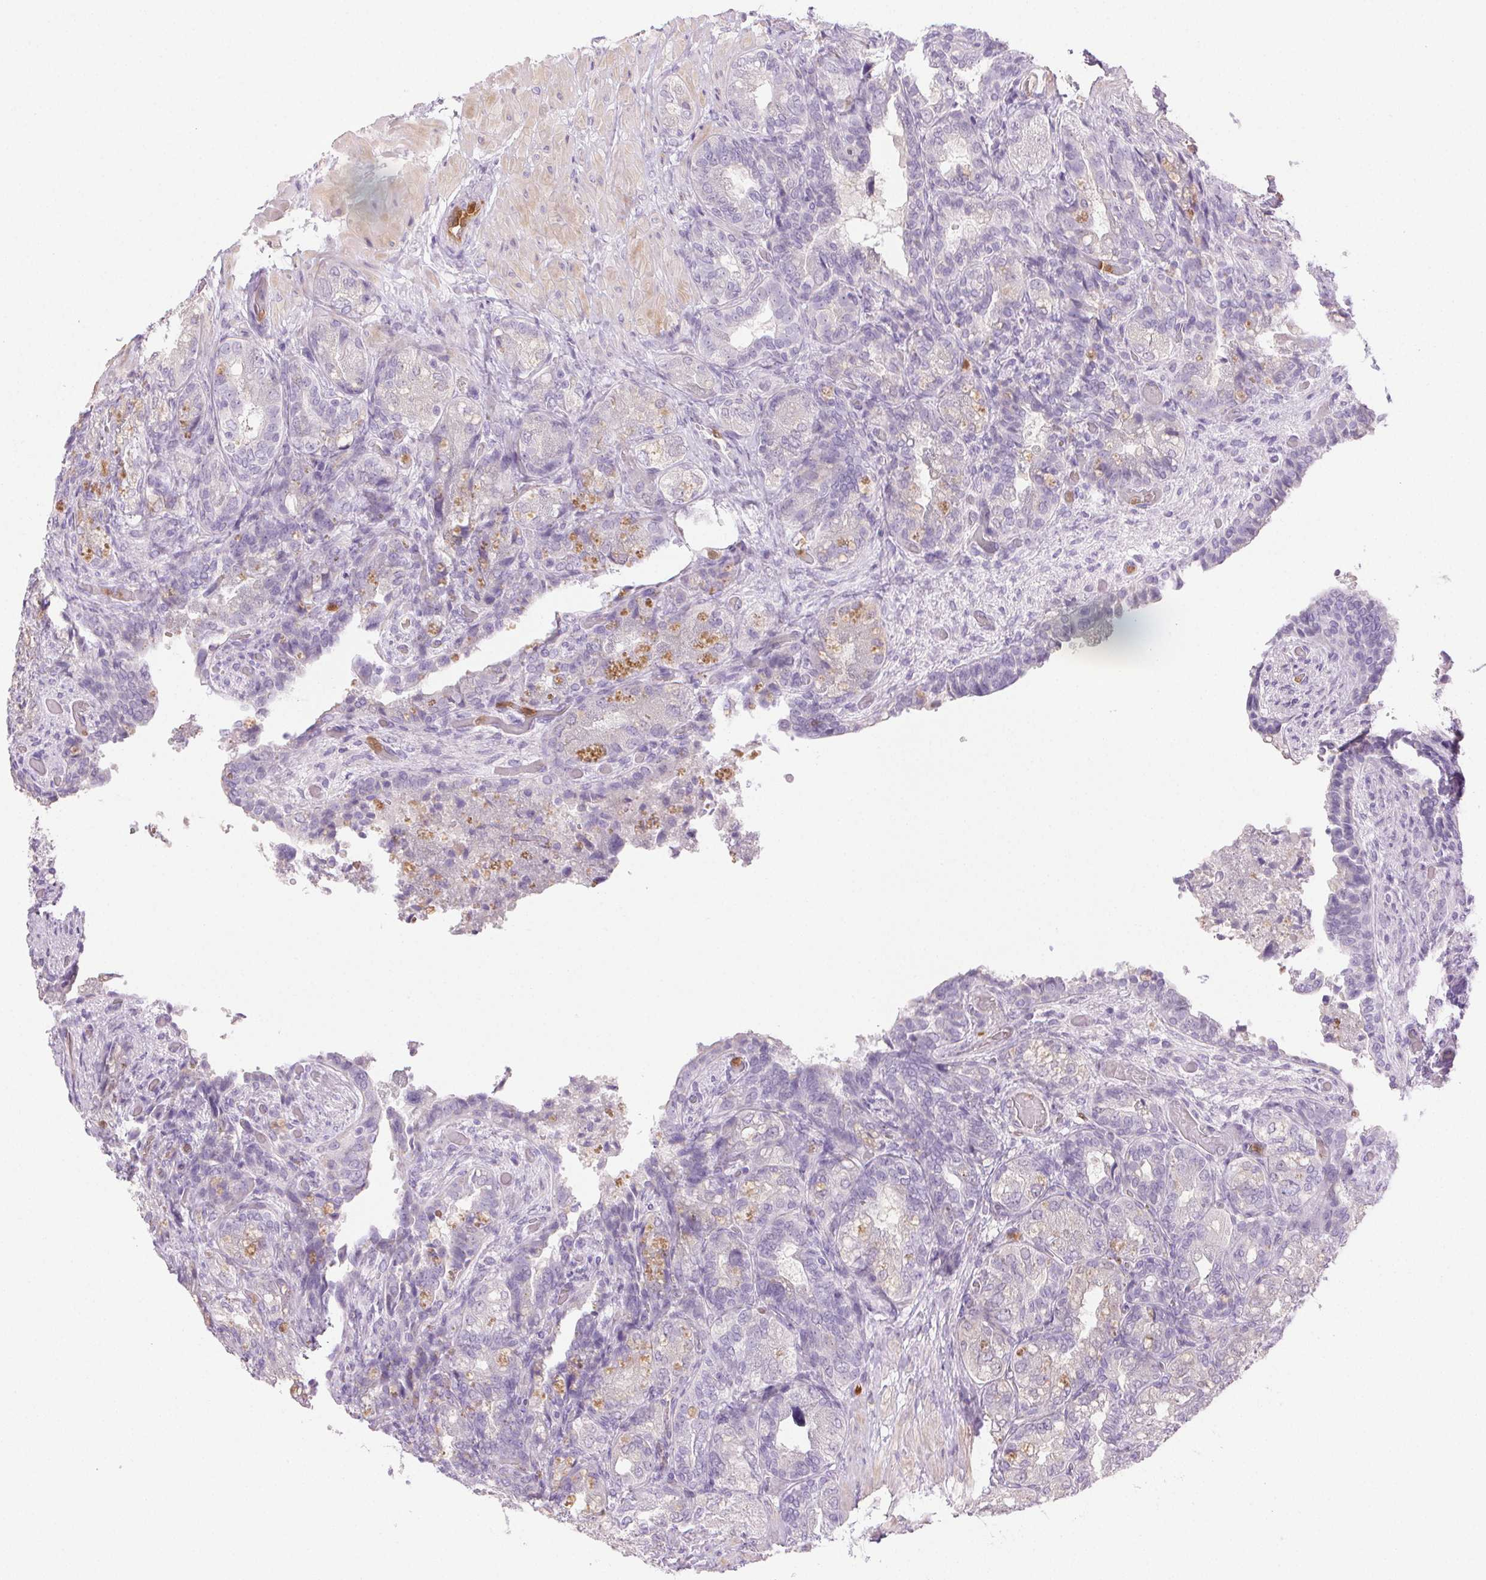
{"staining": {"intensity": "negative", "quantity": "none", "location": "none"}, "tissue": "seminal vesicle", "cell_type": "Glandular cells", "image_type": "normal", "snomed": [{"axis": "morphology", "description": "Normal tissue, NOS"}, {"axis": "topography", "description": "Seminal veicle"}], "caption": "The micrograph shows no significant positivity in glandular cells of seminal vesicle.", "gene": "TMEM45A", "patient": {"sex": "male", "age": 57}}